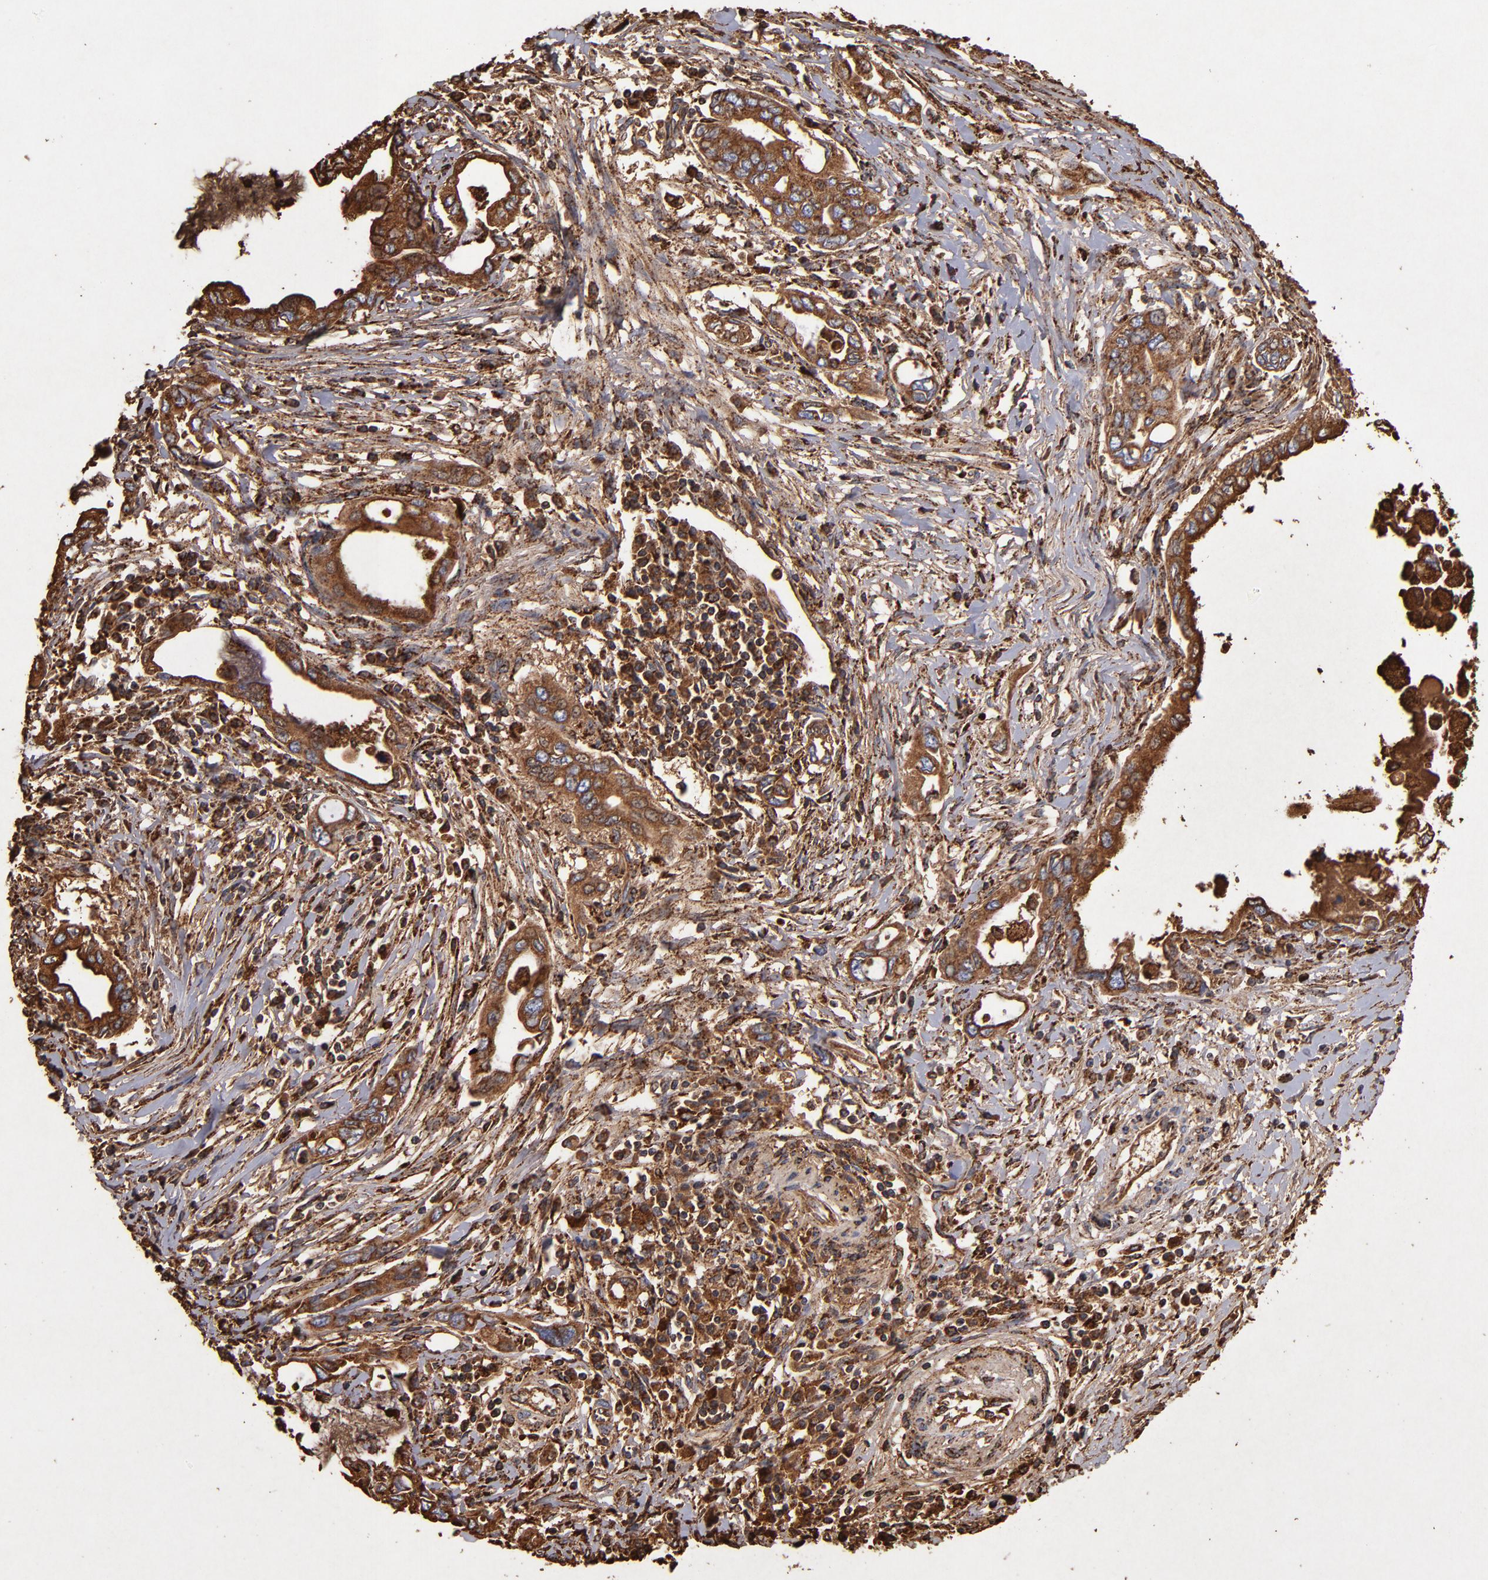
{"staining": {"intensity": "strong", "quantity": ">75%", "location": "cytoplasmic/membranous"}, "tissue": "pancreatic cancer", "cell_type": "Tumor cells", "image_type": "cancer", "snomed": [{"axis": "morphology", "description": "Adenocarcinoma, NOS"}, {"axis": "topography", "description": "Pancreas"}], "caption": "Protein analysis of adenocarcinoma (pancreatic) tissue demonstrates strong cytoplasmic/membranous staining in approximately >75% of tumor cells.", "gene": "SOD2", "patient": {"sex": "female", "age": 57}}